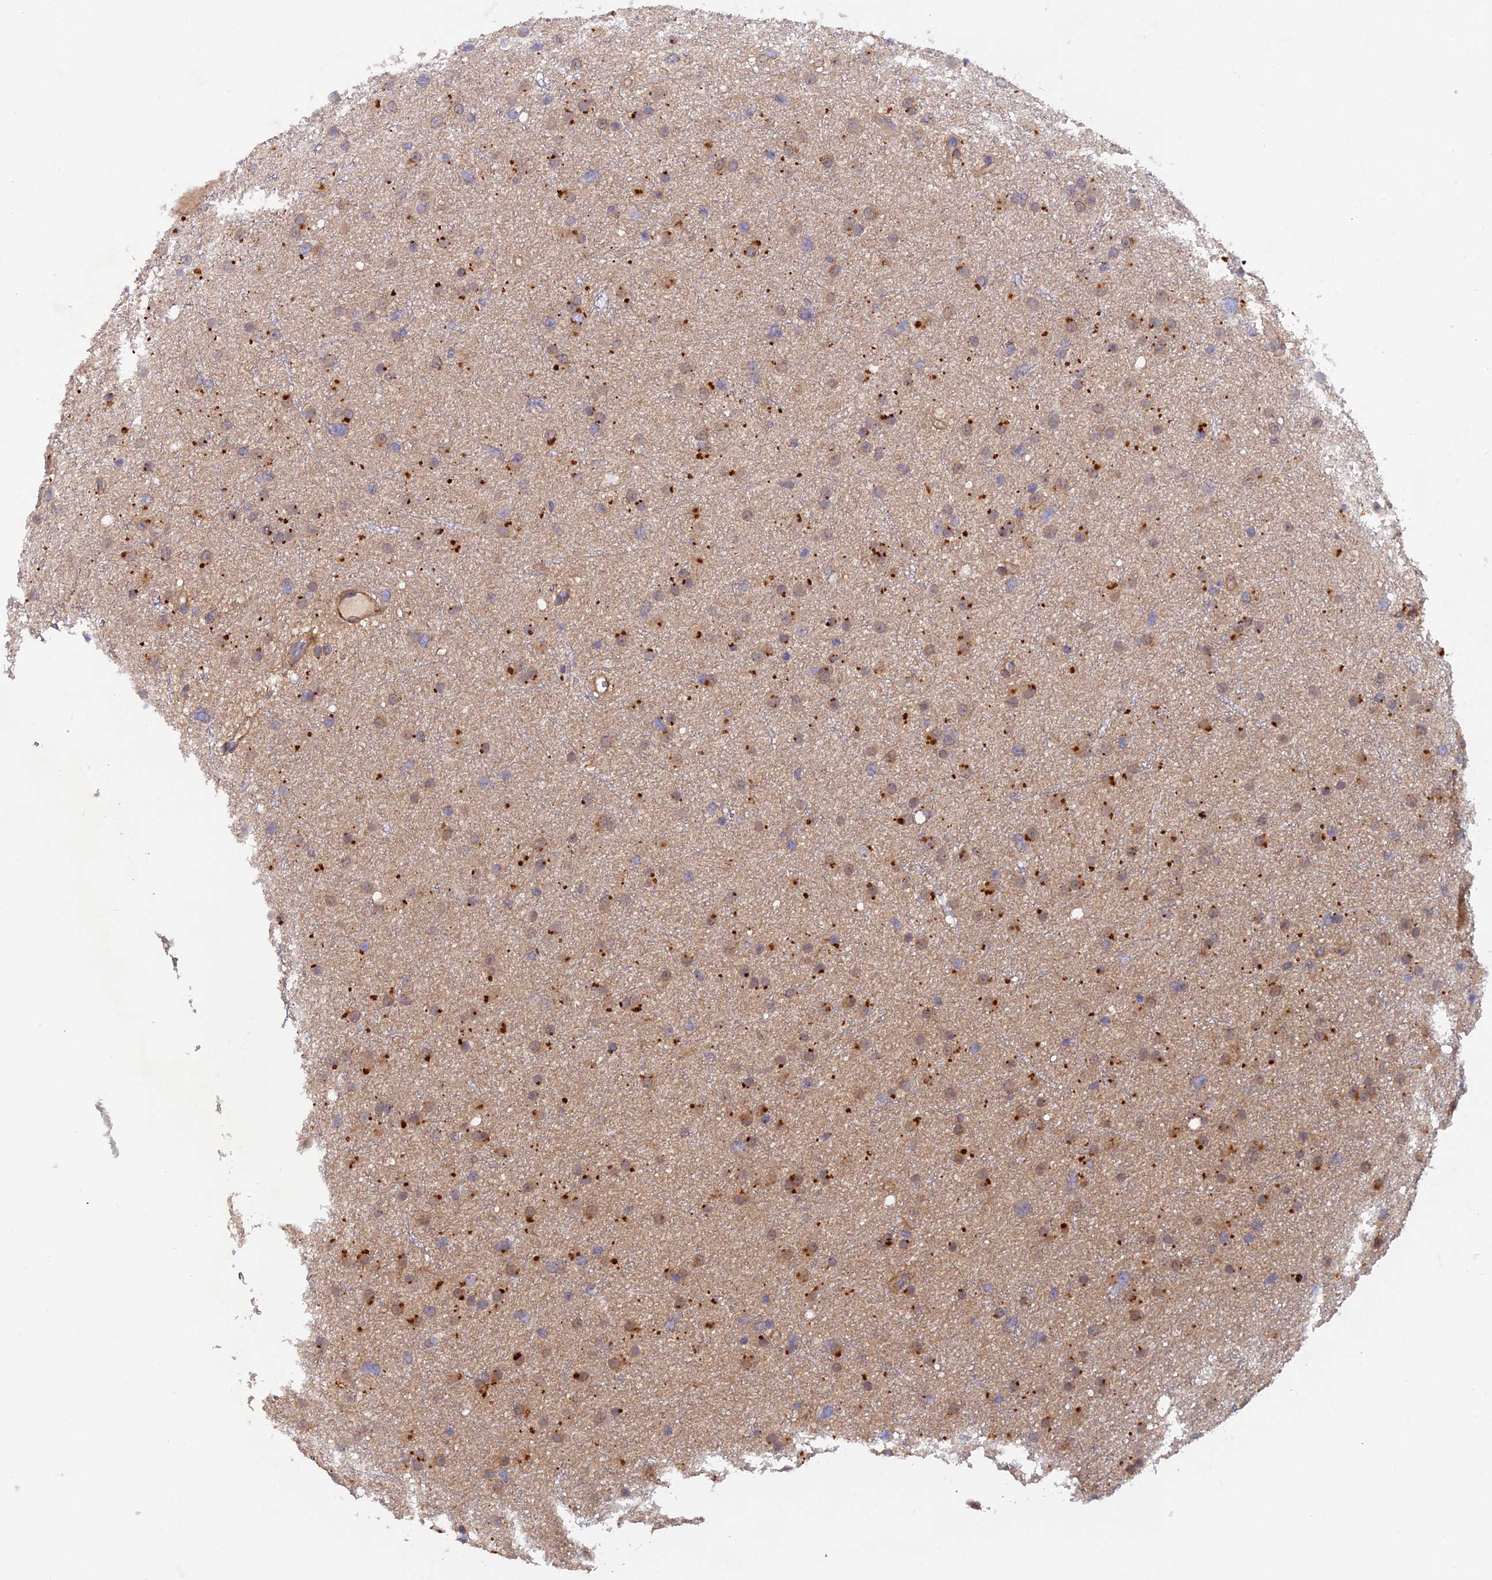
{"staining": {"intensity": "weak", "quantity": ">75%", "location": "cytoplasmic/membranous"}, "tissue": "glioma", "cell_type": "Tumor cells", "image_type": "cancer", "snomed": [{"axis": "morphology", "description": "Glioma, malignant, Low grade"}, {"axis": "topography", "description": "Cerebral cortex"}], "caption": "Tumor cells show low levels of weak cytoplasmic/membranous positivity in approximately >75% of cells in malignant low-grade glioma.", "gene": "FZR1", "patient": {"sex": "female", "age": 39}}